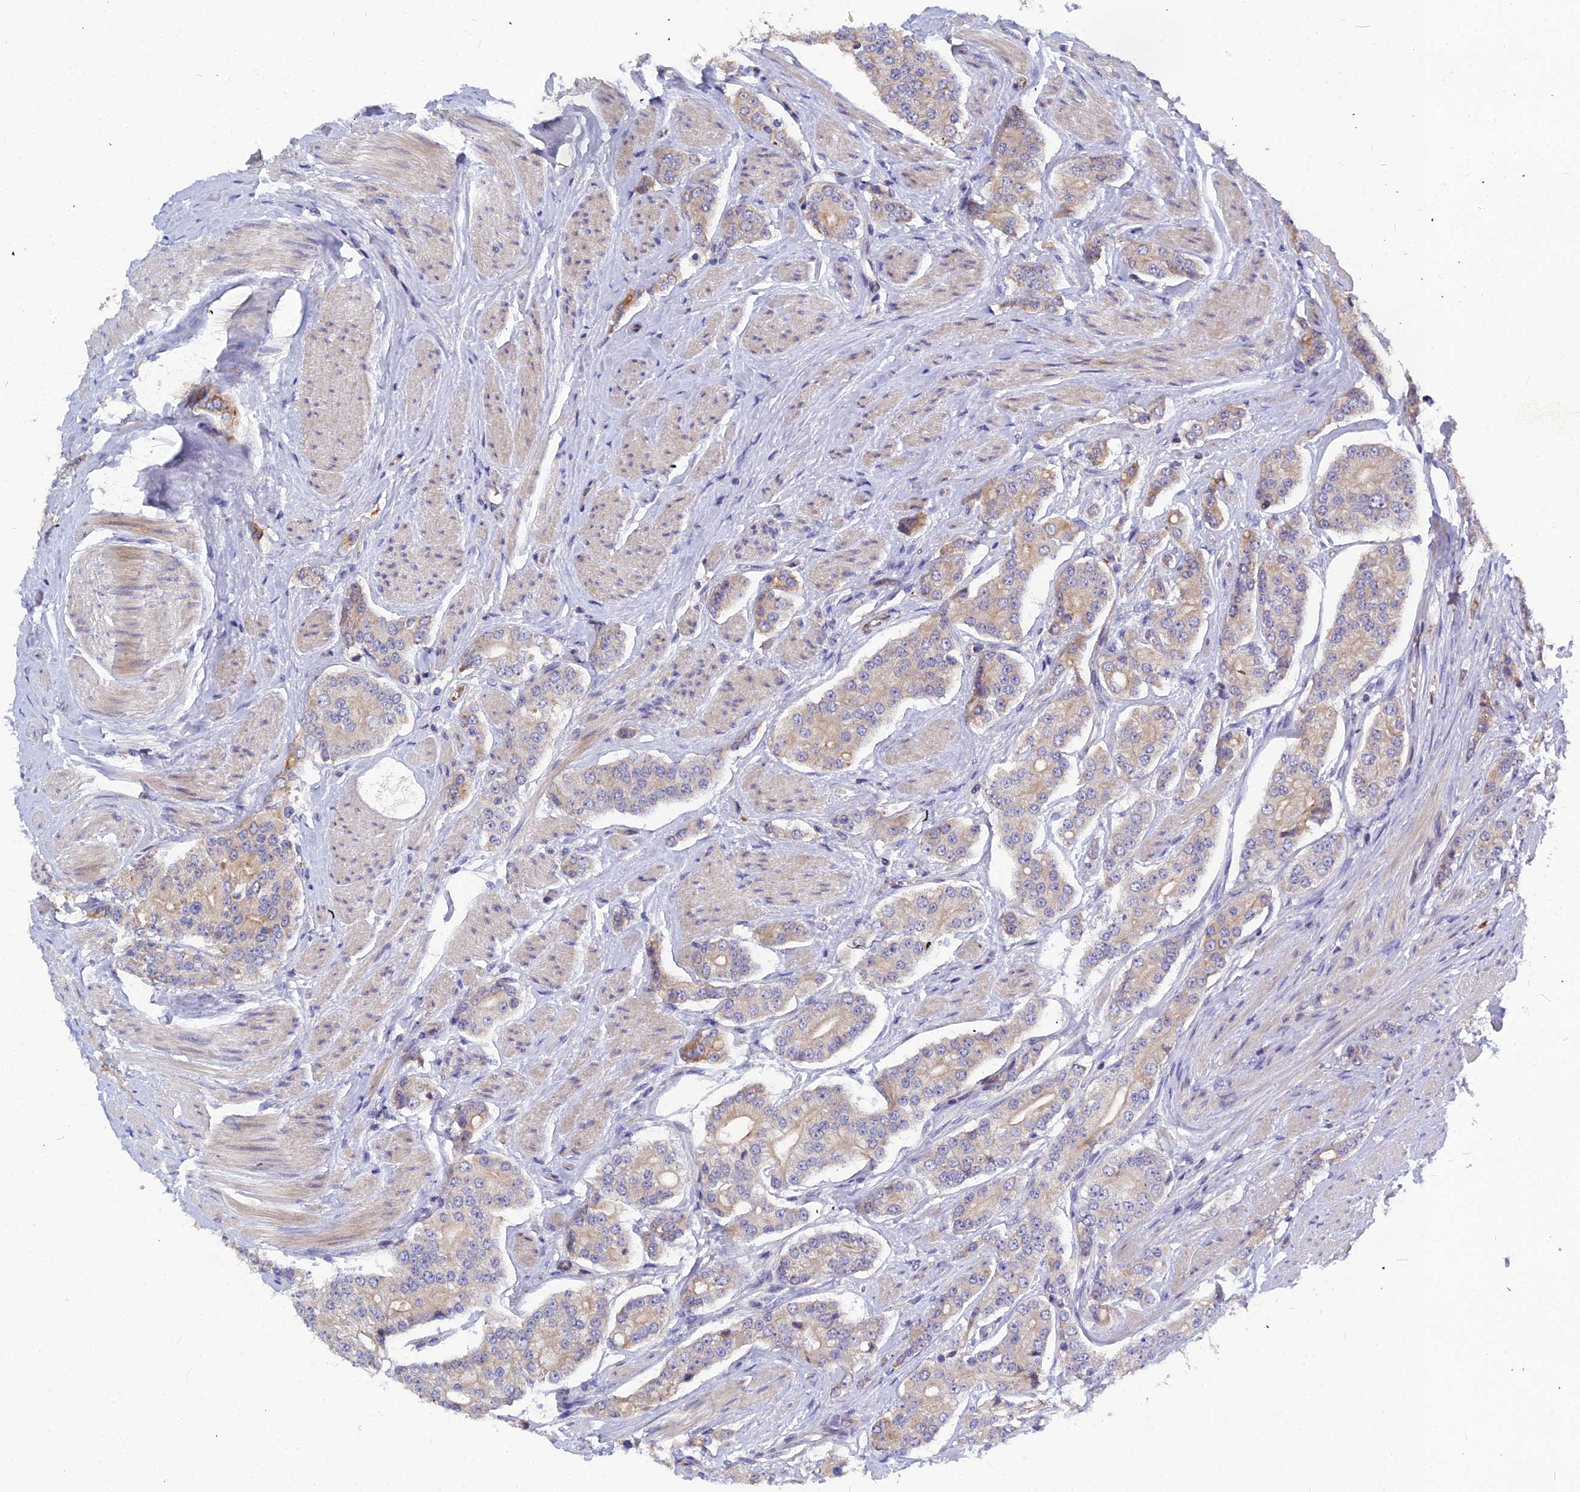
{"staining": {"intensity": "moderate", "quantity": "<25%", "location": "cytoplasmic/membranous"}, "tissue": "prostate cancer", "cell_type": "Tumor cells", "image_type": "cancer", "snomed": [{"axis": "morphology", "description": "Adenocarcinoma, High grade"}, {"axis": "topography", "description": "Prostate"}], "caption": "Prostate cancer tissue shows moderate cytoplasmic/membranous expression in about <25% of tumor cells, visualized by immunohistochemistry. Nuclei are stained in blue.", "gene": "DMRTA1", "patient": {"sex": "male", "age": 71}}